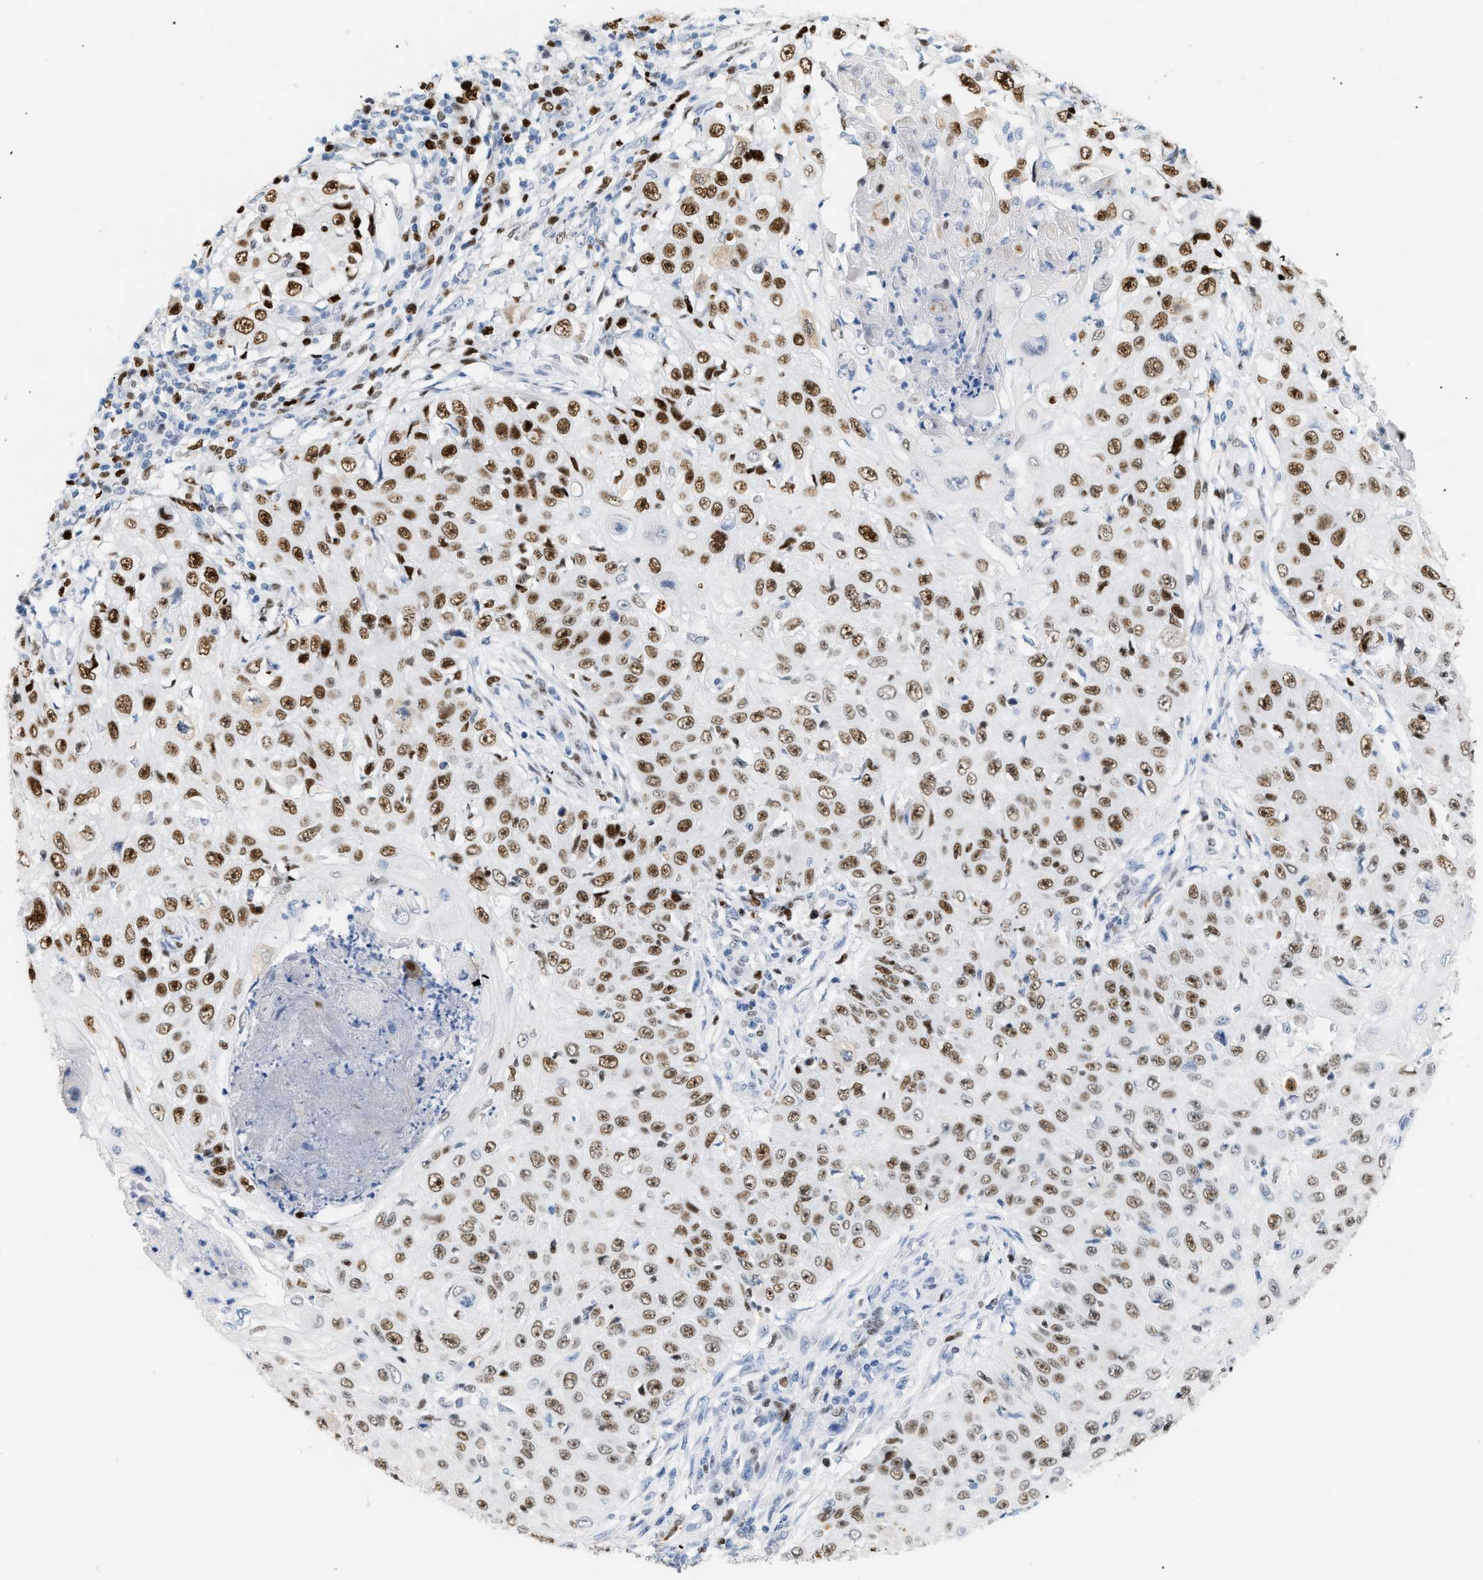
{"staining": {"intensity": "moderate", "quantity": ">75%", "location": "nuclear"}, "tissue": "skin cancer", "cell_type": "Tumor cells", "image_type": "cancer", "snomed": [{"axis": "morphology", "description": "Squamous cell carcinoma, NOS"}, {"axis": "topography", "description": "Skin"}], "caption": "Human squamous cell carcinoma (skin) stained for a protein (brown) displays moderate nuclear positive positivity in about >75% of tumor cells.", "gene": "MCM7", "patient": {"sex": "male", "age": 86}}